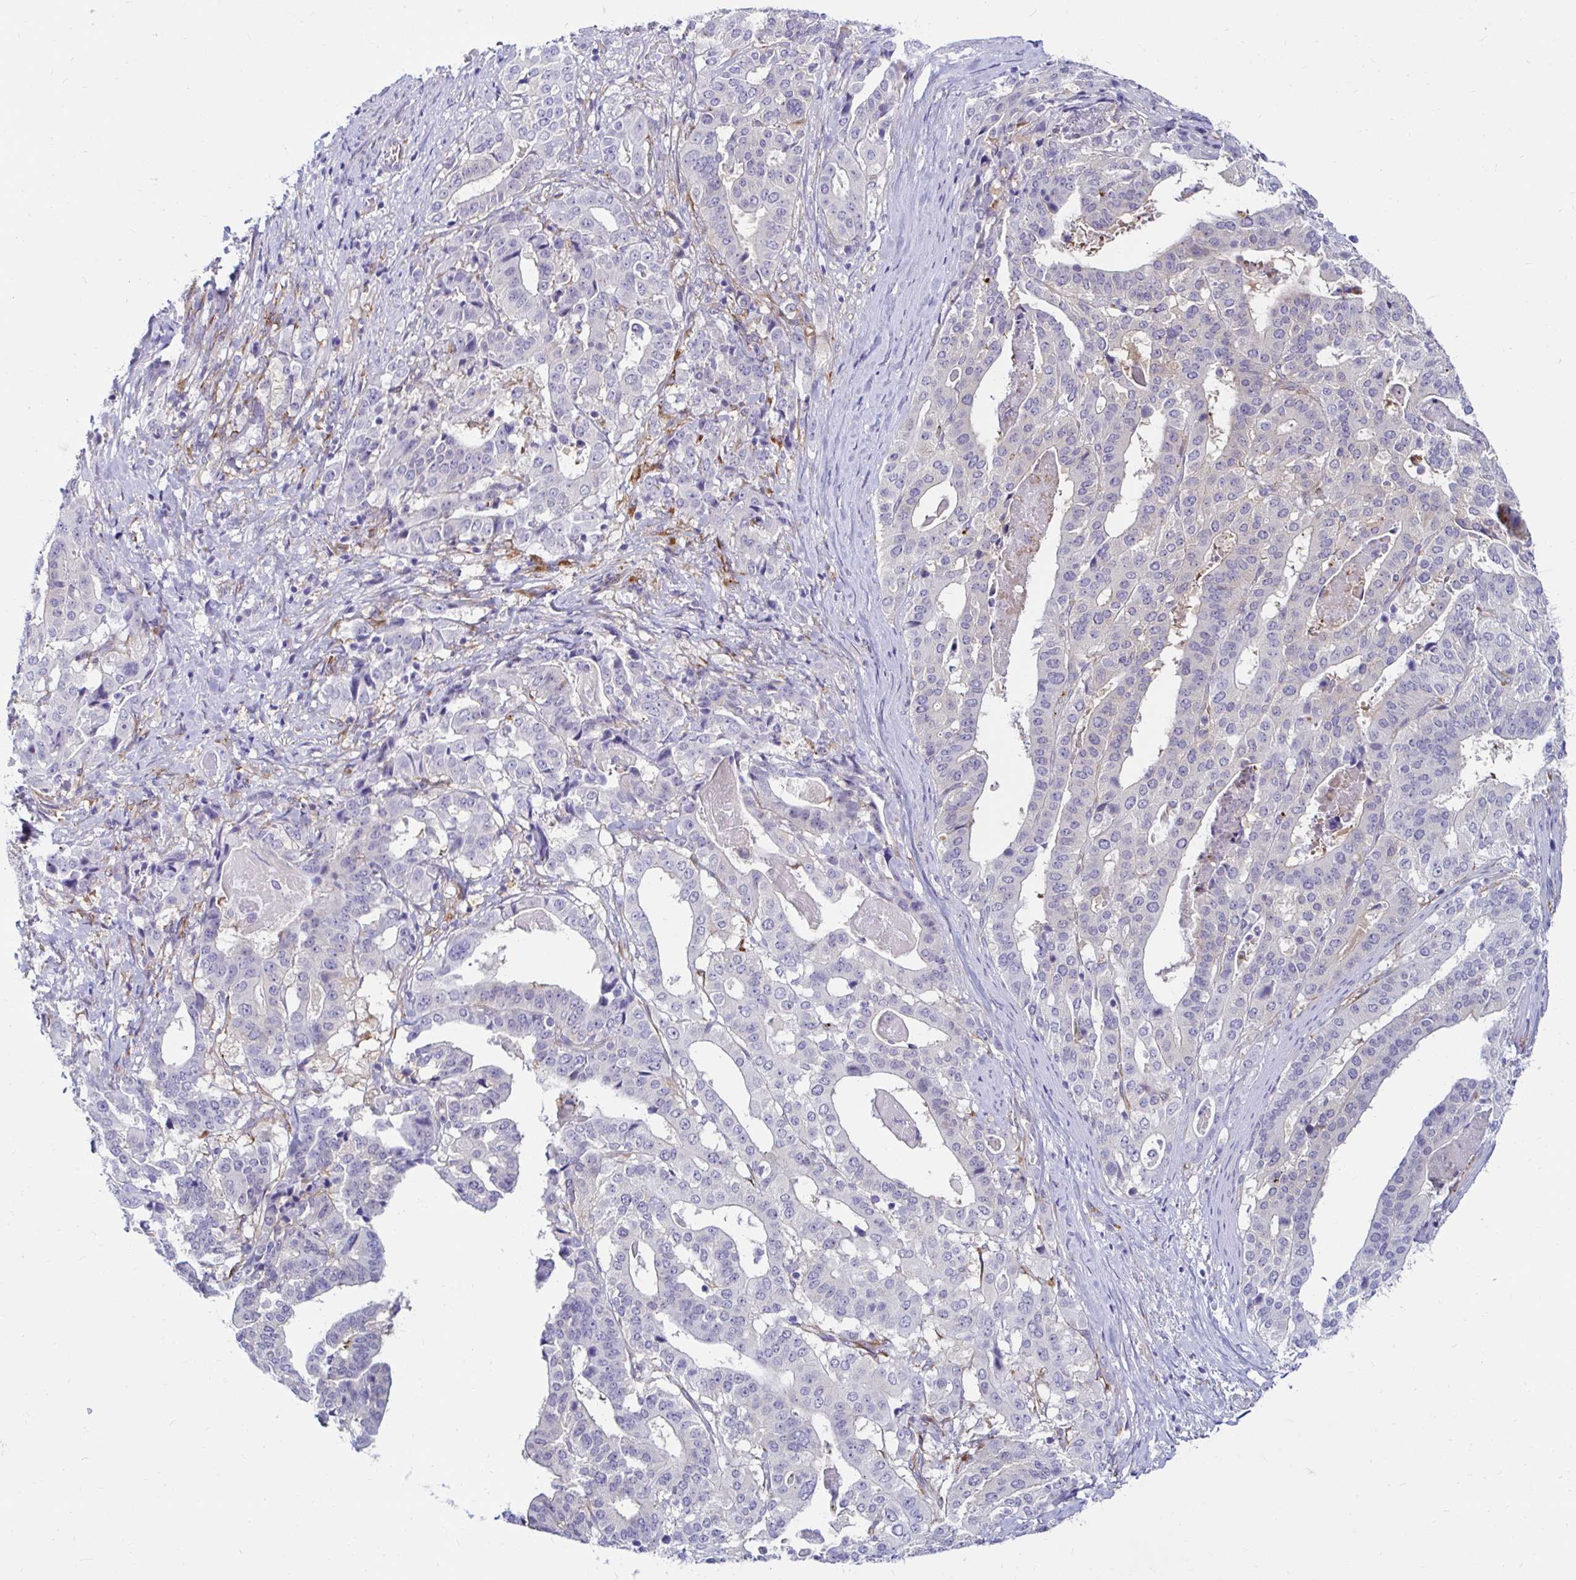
{"staining": {"intensity": "negative", "quantity": "none", "location": "none"}, "tissue": "testis cancer", "cell_type": "Tumor cells", "image_type": "cancer", "snomed": [{"axis": "morphology", "description": "Carcinoma, Embryonal, NOS"}, {"axis": "topography", "description": "Testis"}], "caption": "IHC of human testis cancer reveals no staining in tumor cells. The staining was performed using DAB to visualize the protein expression in brown, while the nuclei were stained in blue with hematoxylin (Magnification: 20x).", "gene": "ANKRD62", "patient": {"sex": "male", "age": 83}}